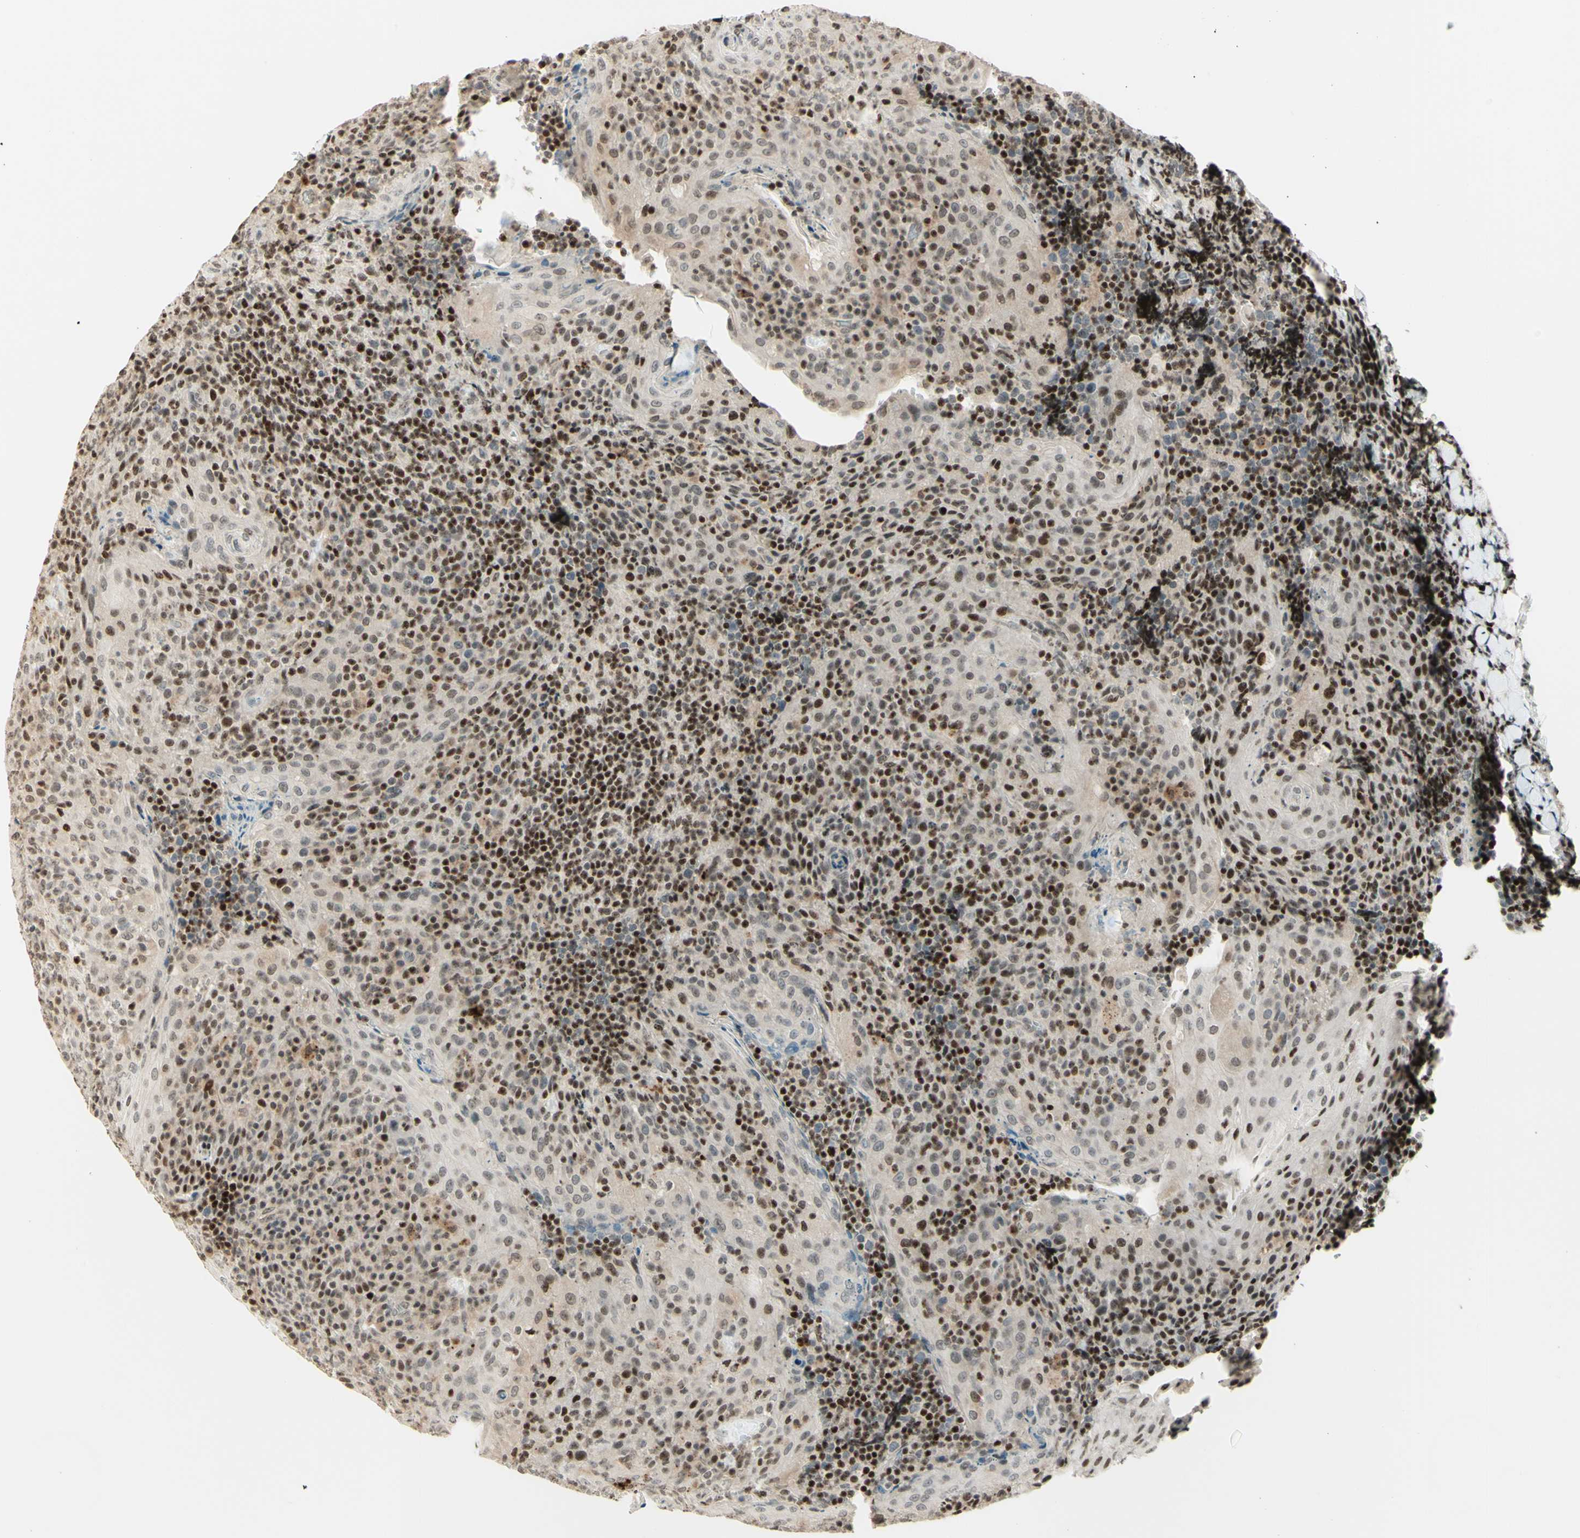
{"staining": {"intensity": "strong", "quantity": "<25%", "location": "nuclear"}, "tissue": "tonsil", "cell_type": "Germinal center cells", "image_type": "normal", "snomed": [{"axis": "morphology", "description": "Normal tissue, NOS"}, {"axis": "topography", "description": "Tonsil"}], "caption": "Normal tonsil was stained to show a protein in brown. There is medium levels of strong nuclear expression in about <25% of germinal center cells.", "gene": "CDKL5", "patient": {"sex": "male", "age": 17}}